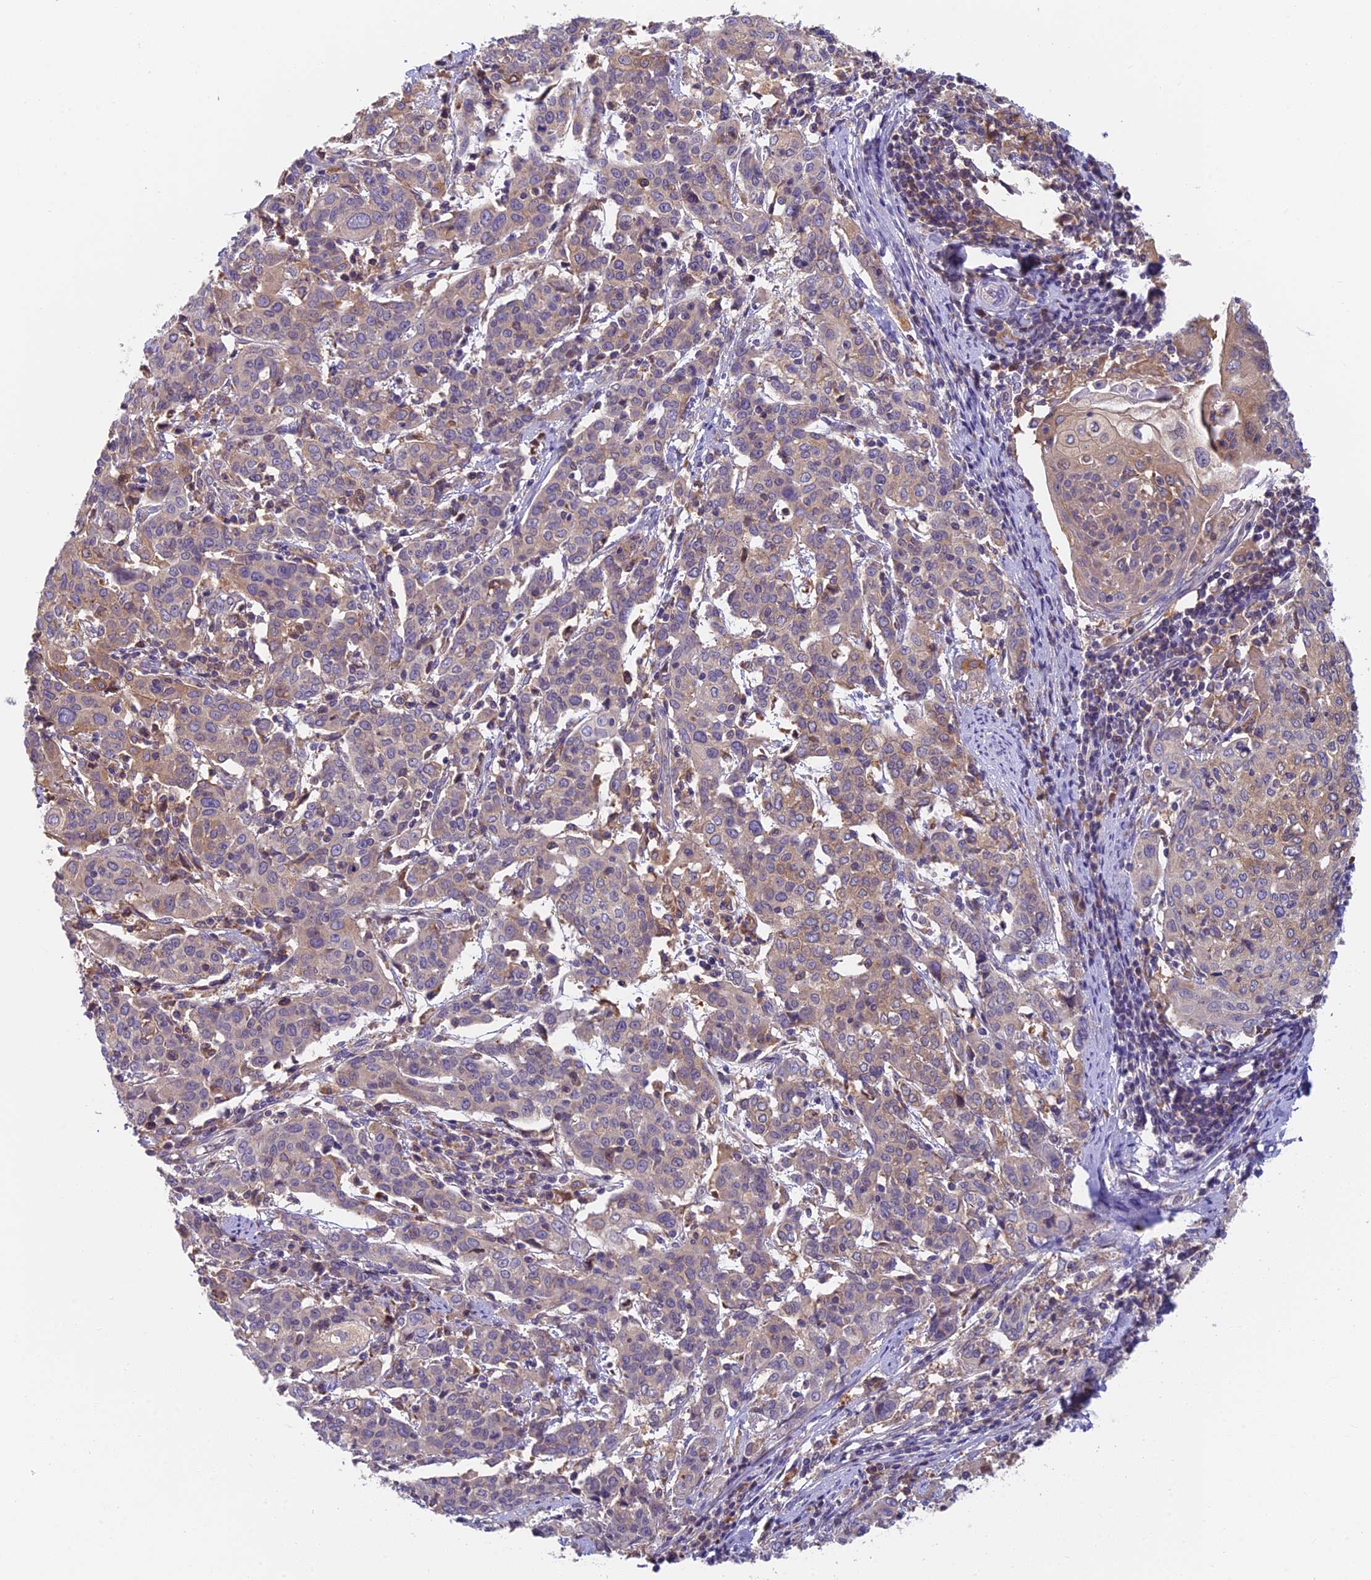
{"staining": {"intensity": "moderate", "quantity": "25%-75%", "location": "cytoplasmic/membranous"}, "tissue": "cervical cancer", "cell_type": "Tumor cells", "image_type": "cancer", "snomed": [{"axis": "morphology", "description": "Squamous cell carcinoma, NOS"}, {"axis": "topography", "description": "Cervix"}], "caption": "Cervical cancer (squamous cell carcinoma) stained with a protein marker reveals moderate staining in tumor cells.", "gene": "IPO5", "patient": {"sex": "female", "age": 67}}